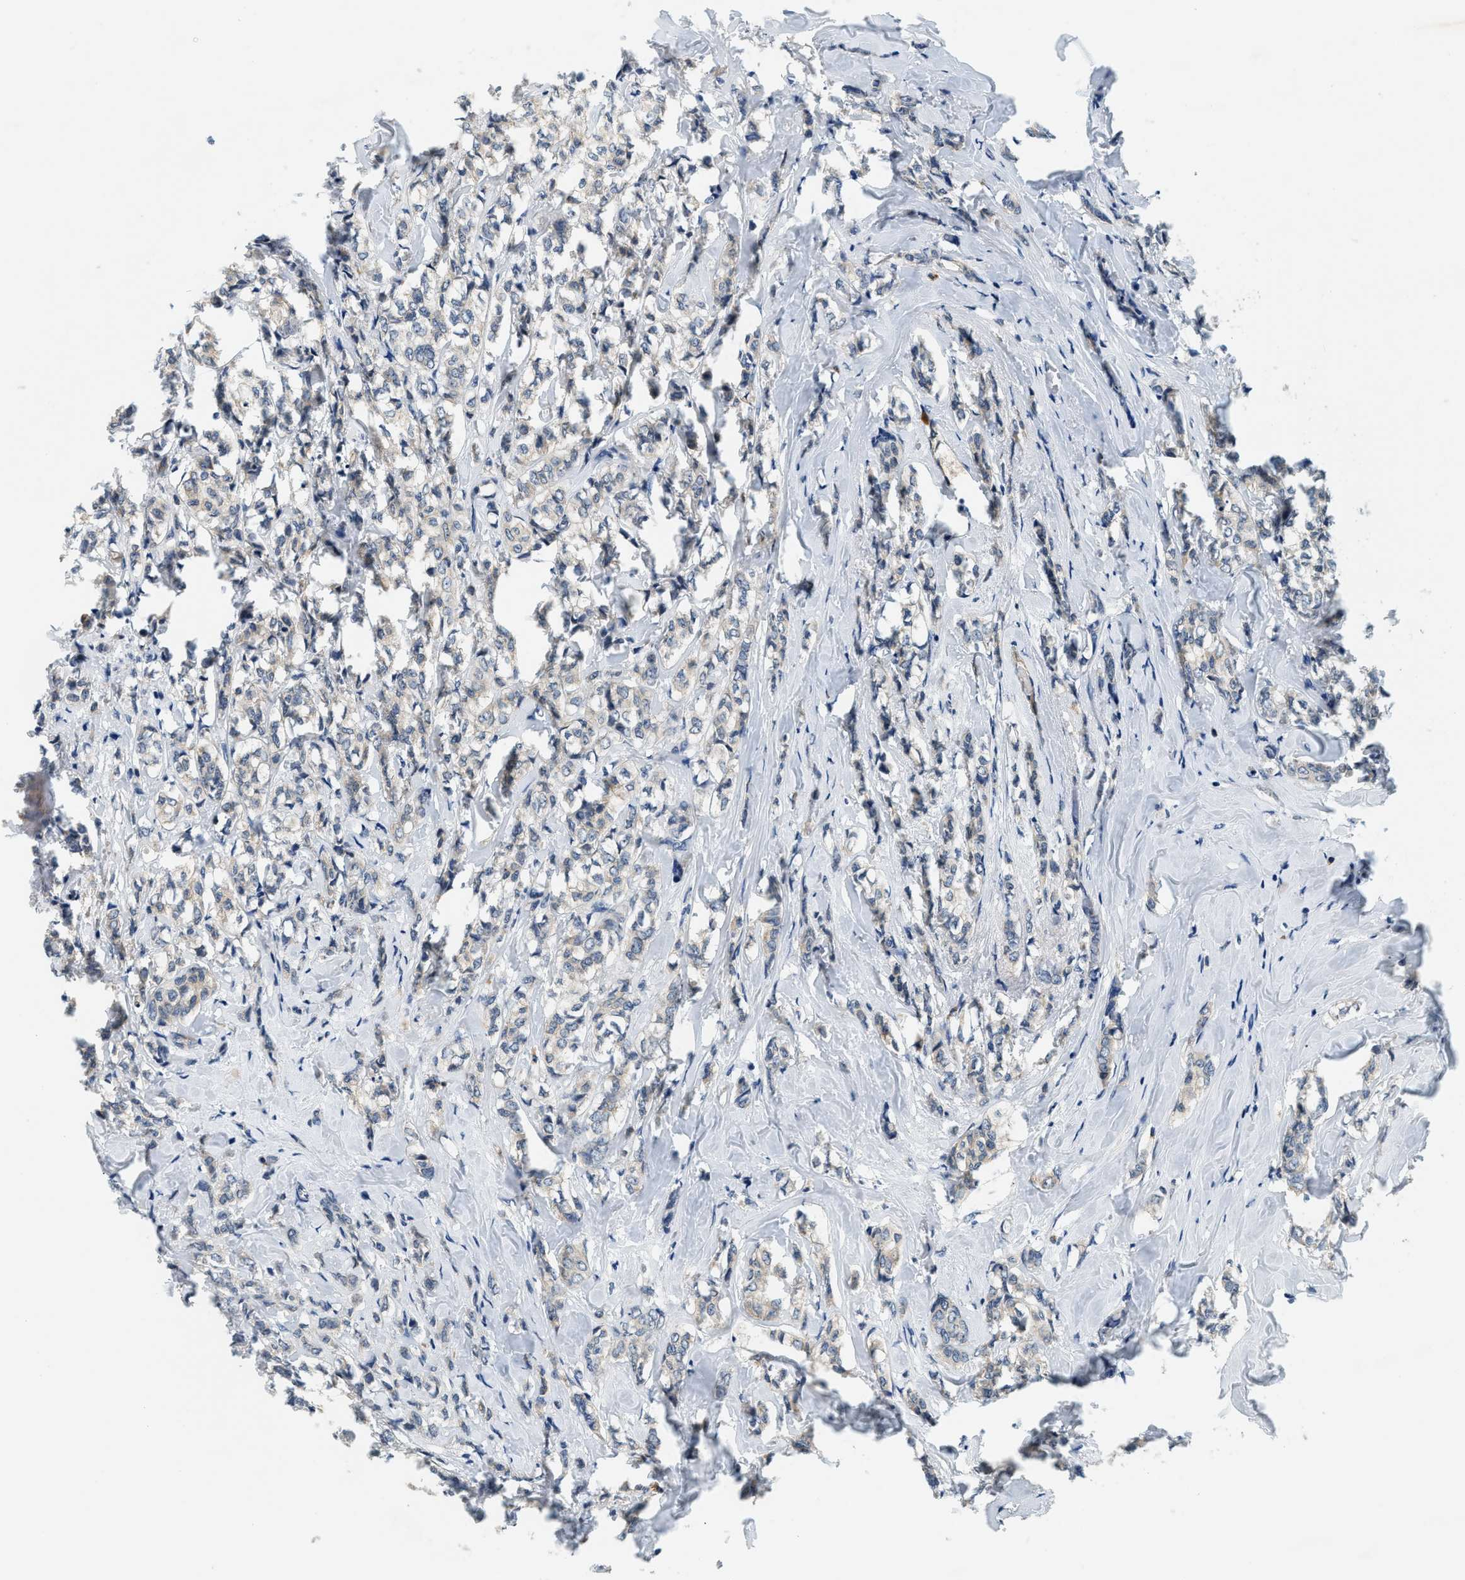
{"staining": {"intensity": "negative", "quantity": "none", "location": "none"}, "tissue": "breast cancer", "cell_type": "Tumor cells", "image_type": "cancer", "snomed": [{"axis": "morphology", "description": "Lobular carcinoma"}, {"axis": "topography", "description": "Breast"}], "caption": "High magnification brightfield microscopy of breast cancer (lobular carcinoma) stained with DAB (brown) and counterstained with hematoxylin (blue): tumor cells show no significant expression. (DAB immunohistochemistry (IHC) visualized using brightfield microscopy, high magnification).", "gene": "YAE1", "patient": {"sex": "female", "age": 60}}